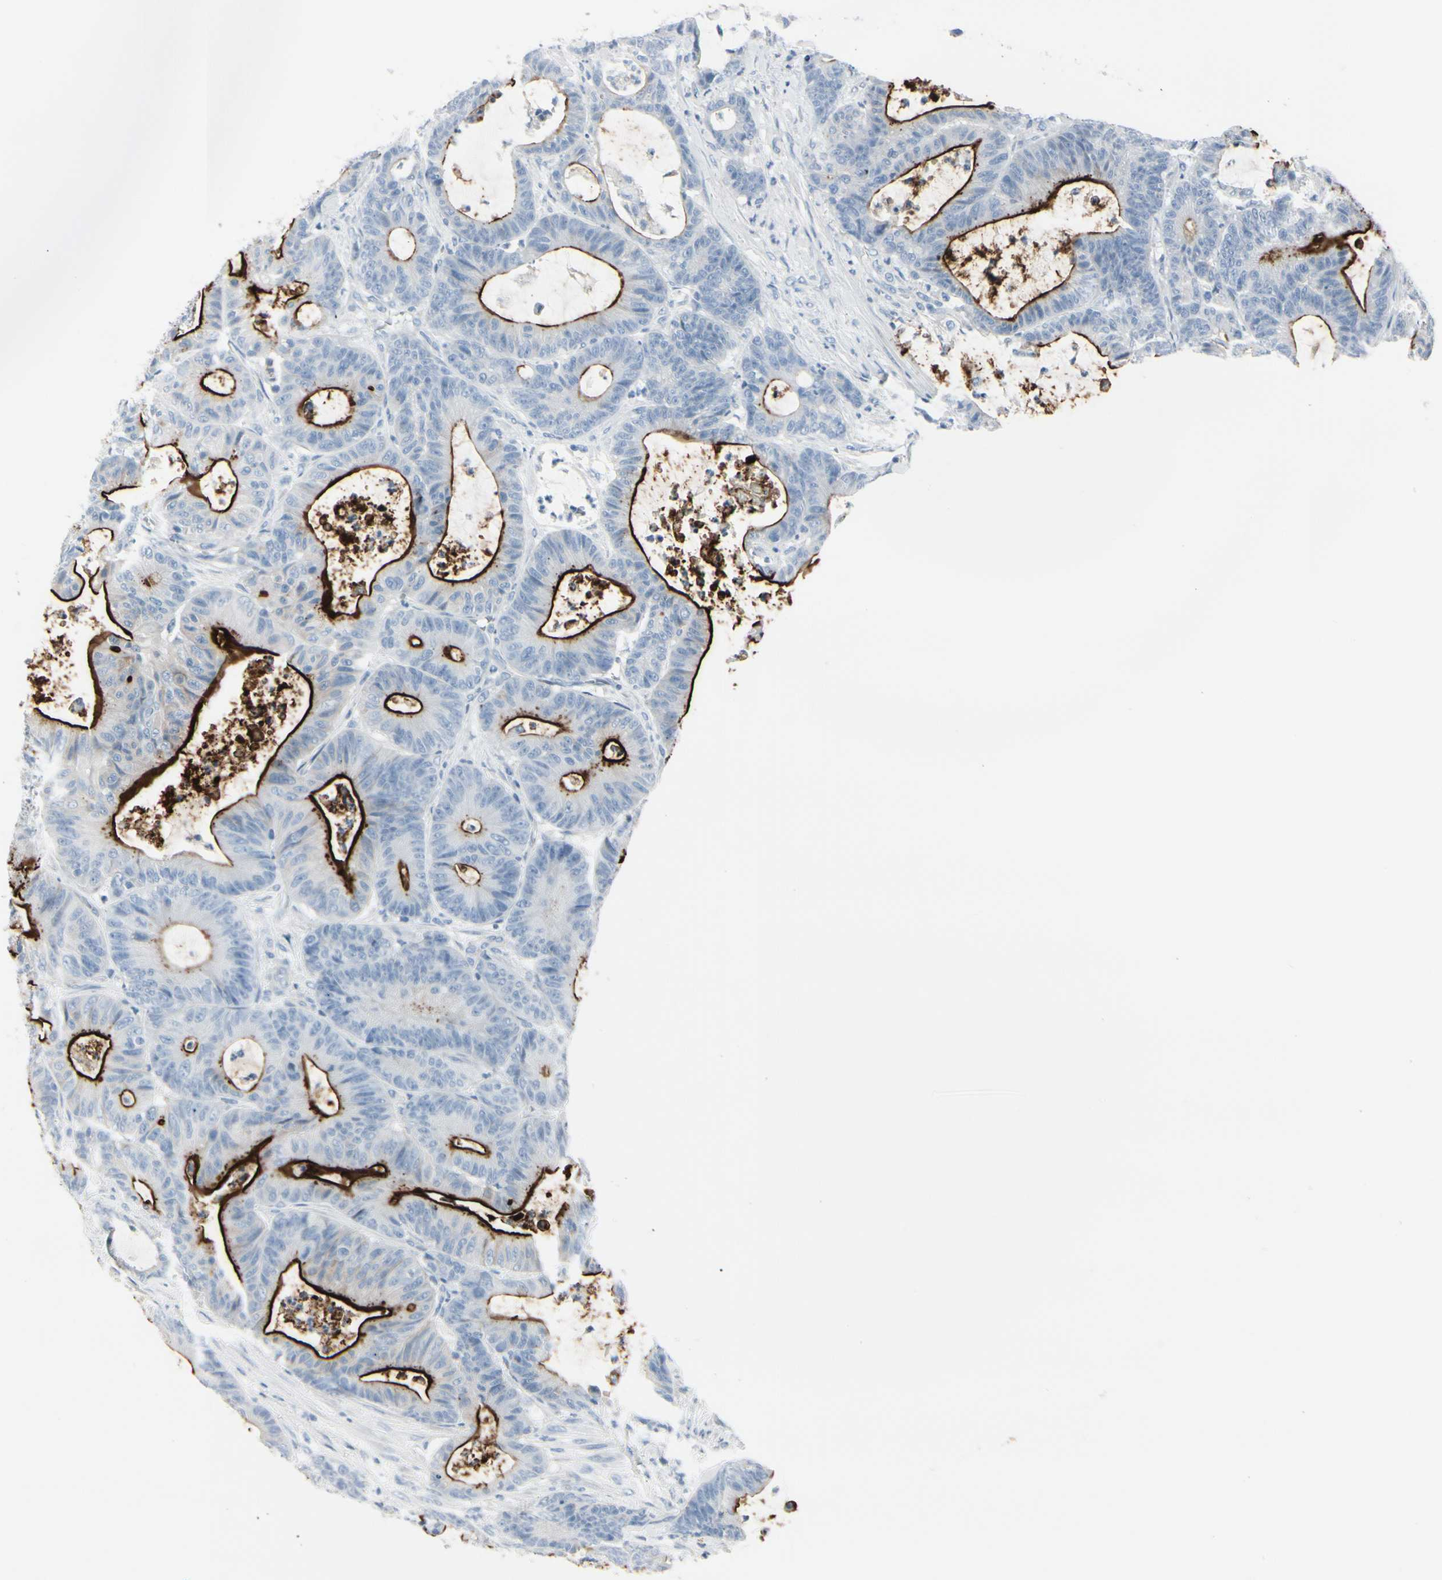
{"staining": {"intensity": "strong", "quantity": "25%-75%", "location": "cytoplasmic/membranous"}, "tissue": "colorectal cancer", "cell_type": "Tumor cells", "image_type": "cancer", "snomed": [{"axis": "morphology", "description": "Adenocarcinoma, NOS"}, {"axis": "topography", "description": "Colon"}], "caption": "An immunohistochemistry image of neoplastic tissue is shown. Protein staining in brown highlights strong cytoplasmic/membranous positivity in adenocarcinoma (colorectal) within tumor cells. The staining was performed using DAB to visualize the protein expression in brown, while the nuclei were stained in blue with hematoxylin (Magnification: 20x).", "gene": "CDHR5", "patient": {"sex": "female", "age": 84}}